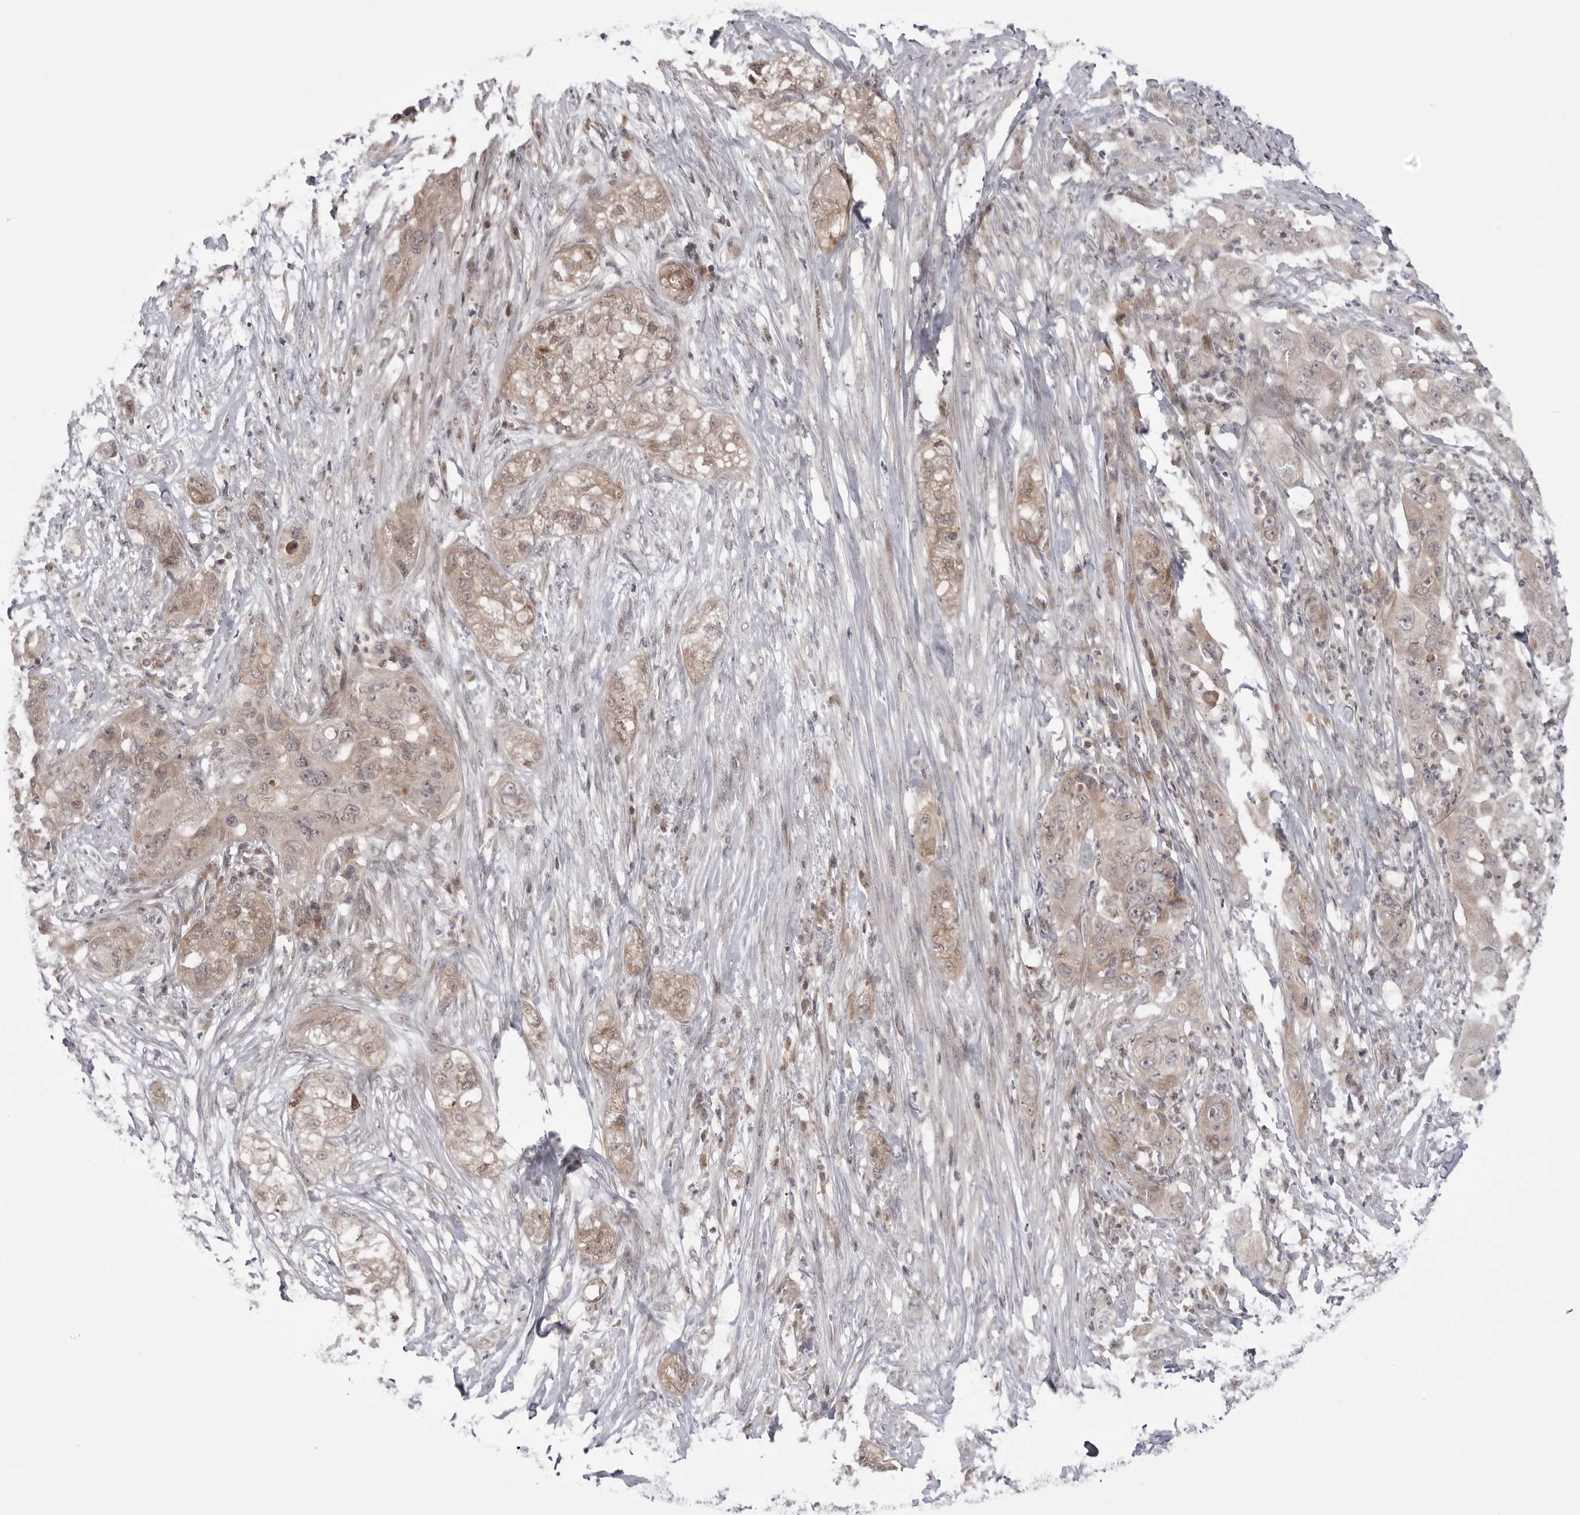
{"staining": {"intensity": "moderate", "quantity": ">75%", "location": "cytoplasmic/membranous"}, "tissue": "pancreatic cancer", "cell_type": "Tumor cells", "image_type": "cancer", "snomed": [{"axis": "morphology", "description": "Adenocarcinoma, NOS"}, {"axis": "topography", "description": "Pancreas"}], "caption": "A brown stain shows moderate cytoplasmic/membranous expression of a protein in human pancreatic adenocarcinoma tumor cells. The protein is stained brown, and the nuclei are stained in blue (DAB (3,3'-diaminobenzidine) IHC with brightfield microscopy, high magnification).", "gene": "PTK2B", "patient": {"sex": "female", "age": 78}}